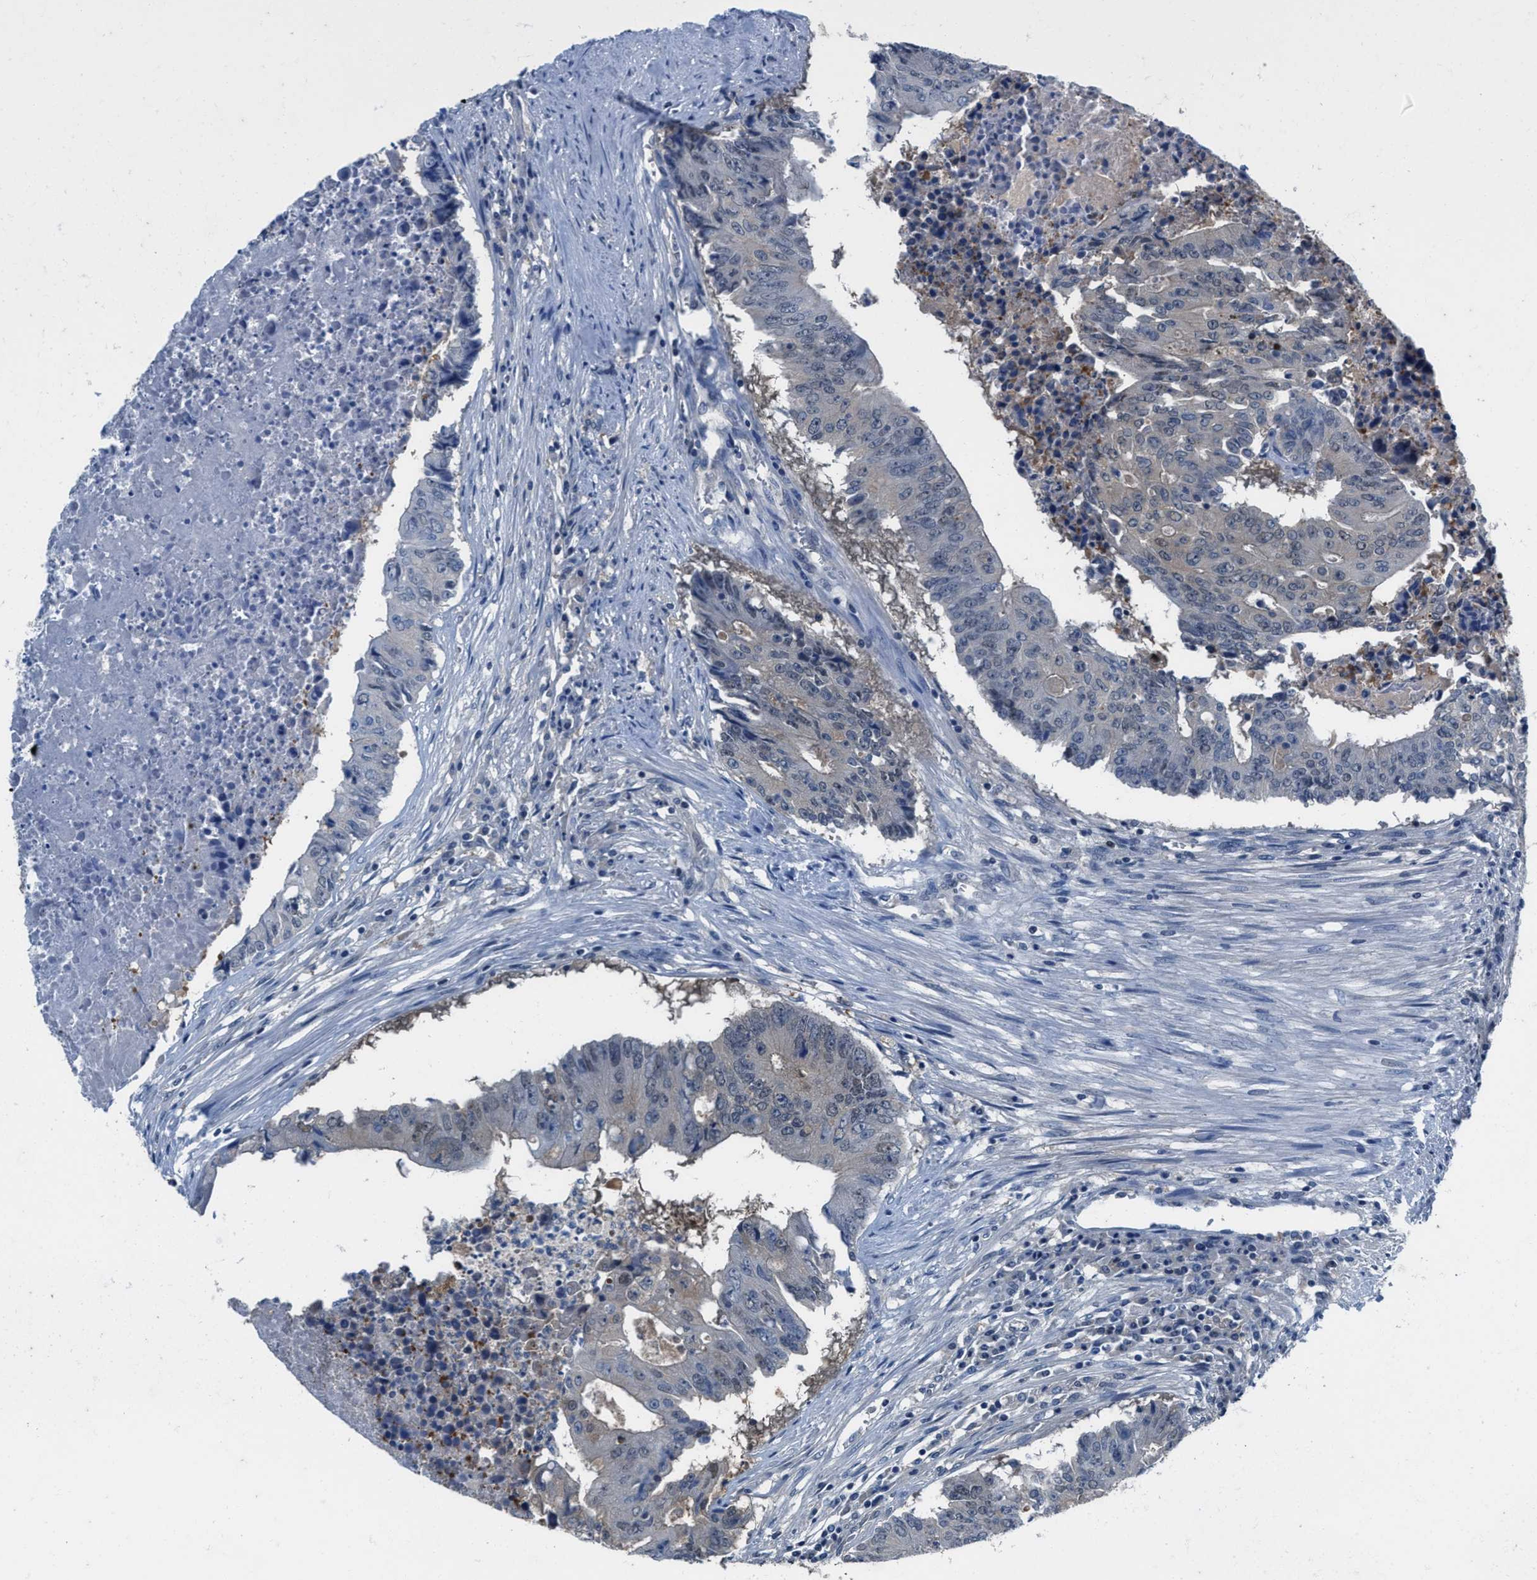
{"staining": {"intensity": "weak", "quantity": "<25%", "location": "cytoplasmic/membranous"}, "tissue": "colorectal cancer", "cell_type": "Tumor cells", "image_type": "cancer", "snomed": [{"axis": "morphology", "description": "Adenocarcinoma, NOS"}, {"axis": "topography", "description": "Colon"}], "caption": "The micrograph shows no staining of tumor cells in adenocarcinoma (colorectal). Nuclei are stained in blue.", "gene": "NUDT5", "patient": {"sex": "male", "age": 87}}